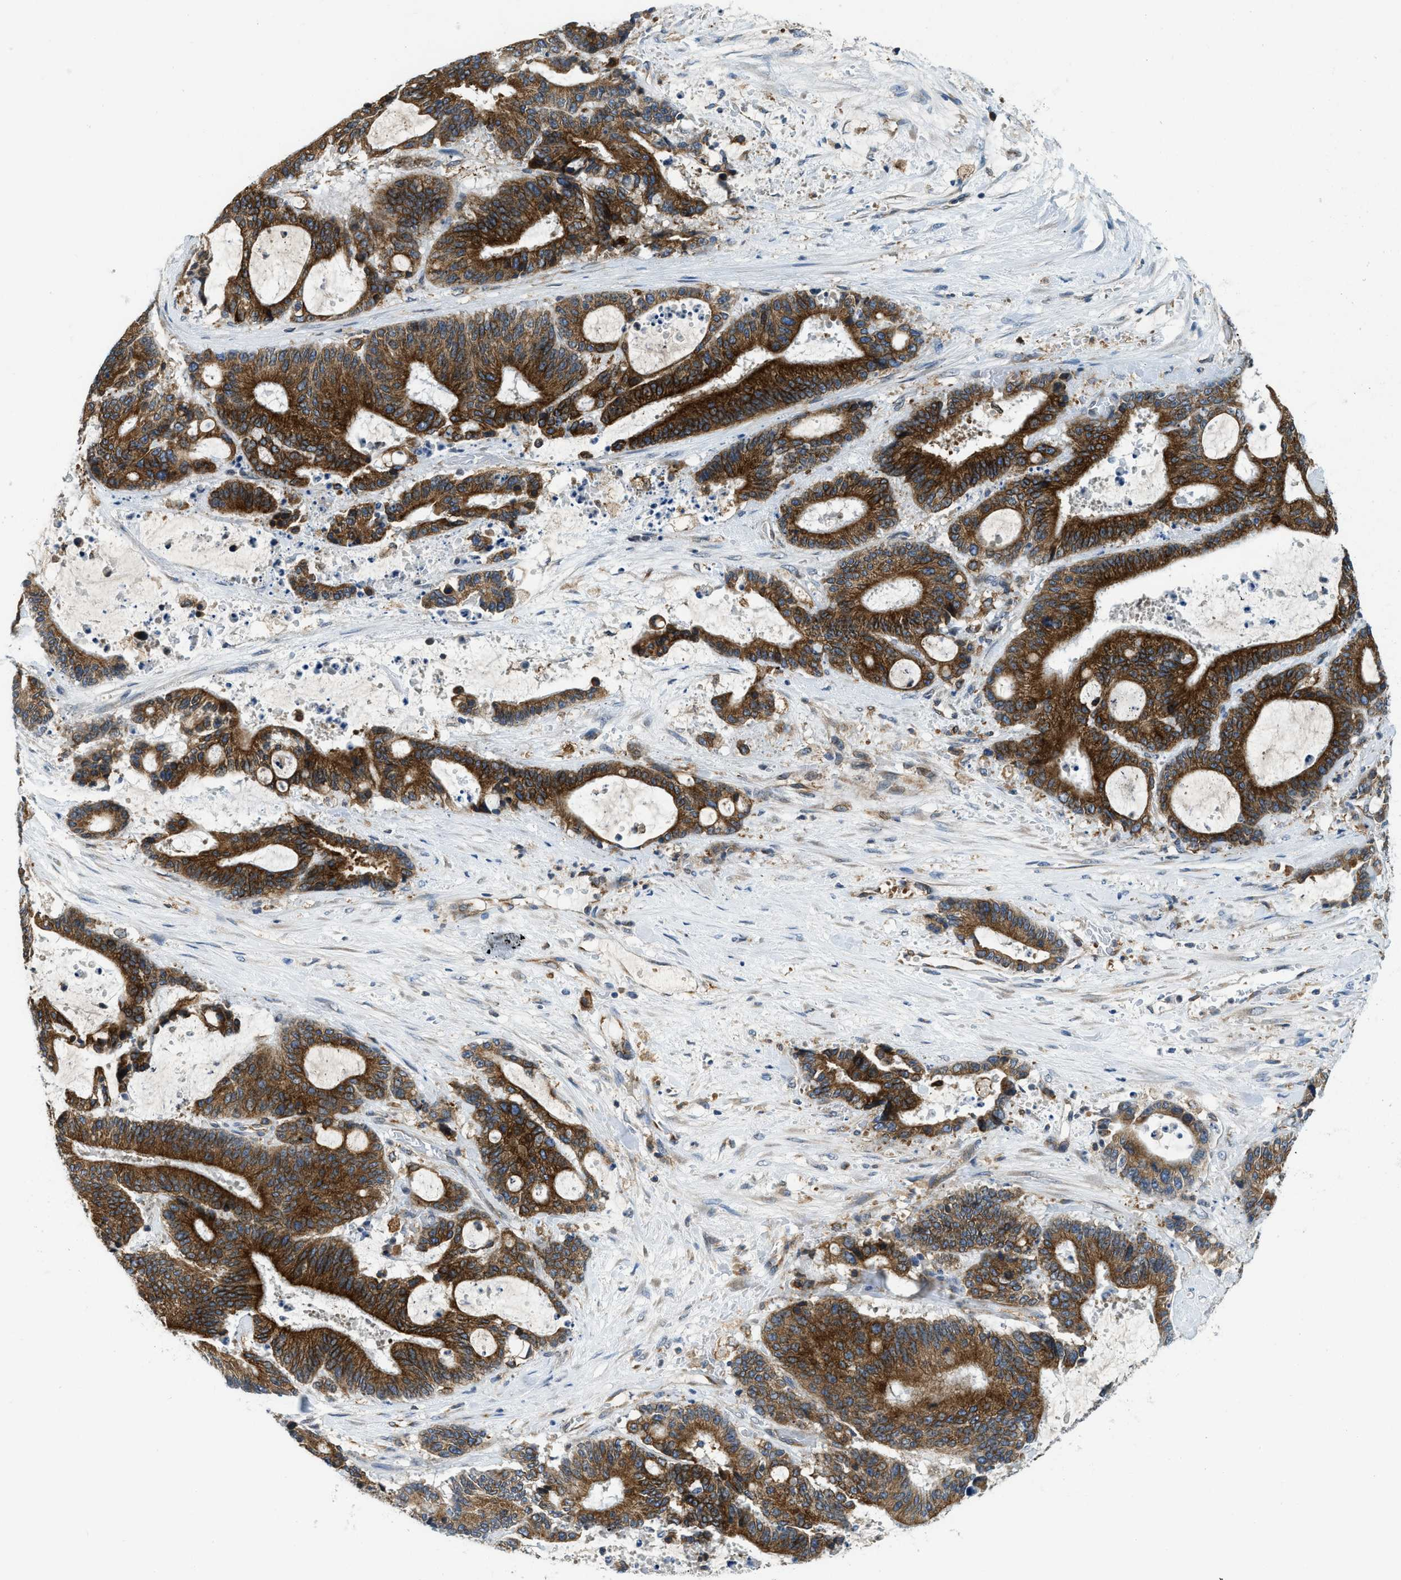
{"staining": {"intensity": "strong", "quantity": ">75%", "location": "cytoplasmic/membranous"}, "tissue": "liver cancer", "cell_type": "Tumor cells", "image_type": "cancer", "snomed": [{"axis": "morphology", "description": "Normal tissue, NOS"}, {"axis": "morphology", "description": "Cholangiocarcinoma"}, {"axis": "topography", "description": "Liver"}, {"axis": "topography", "description": "Peripheral nerve tissue"}], "caption": "Brown immunohistochemical staining in human liver cholangiocarcinoma demonstrates strong cytoplasmic/membranous positivity in approximately >75% of tumor cells. Nuclei are stained in blue.", "gene": "BCAP31", "patient": {"sex": "female", "age": 73}}